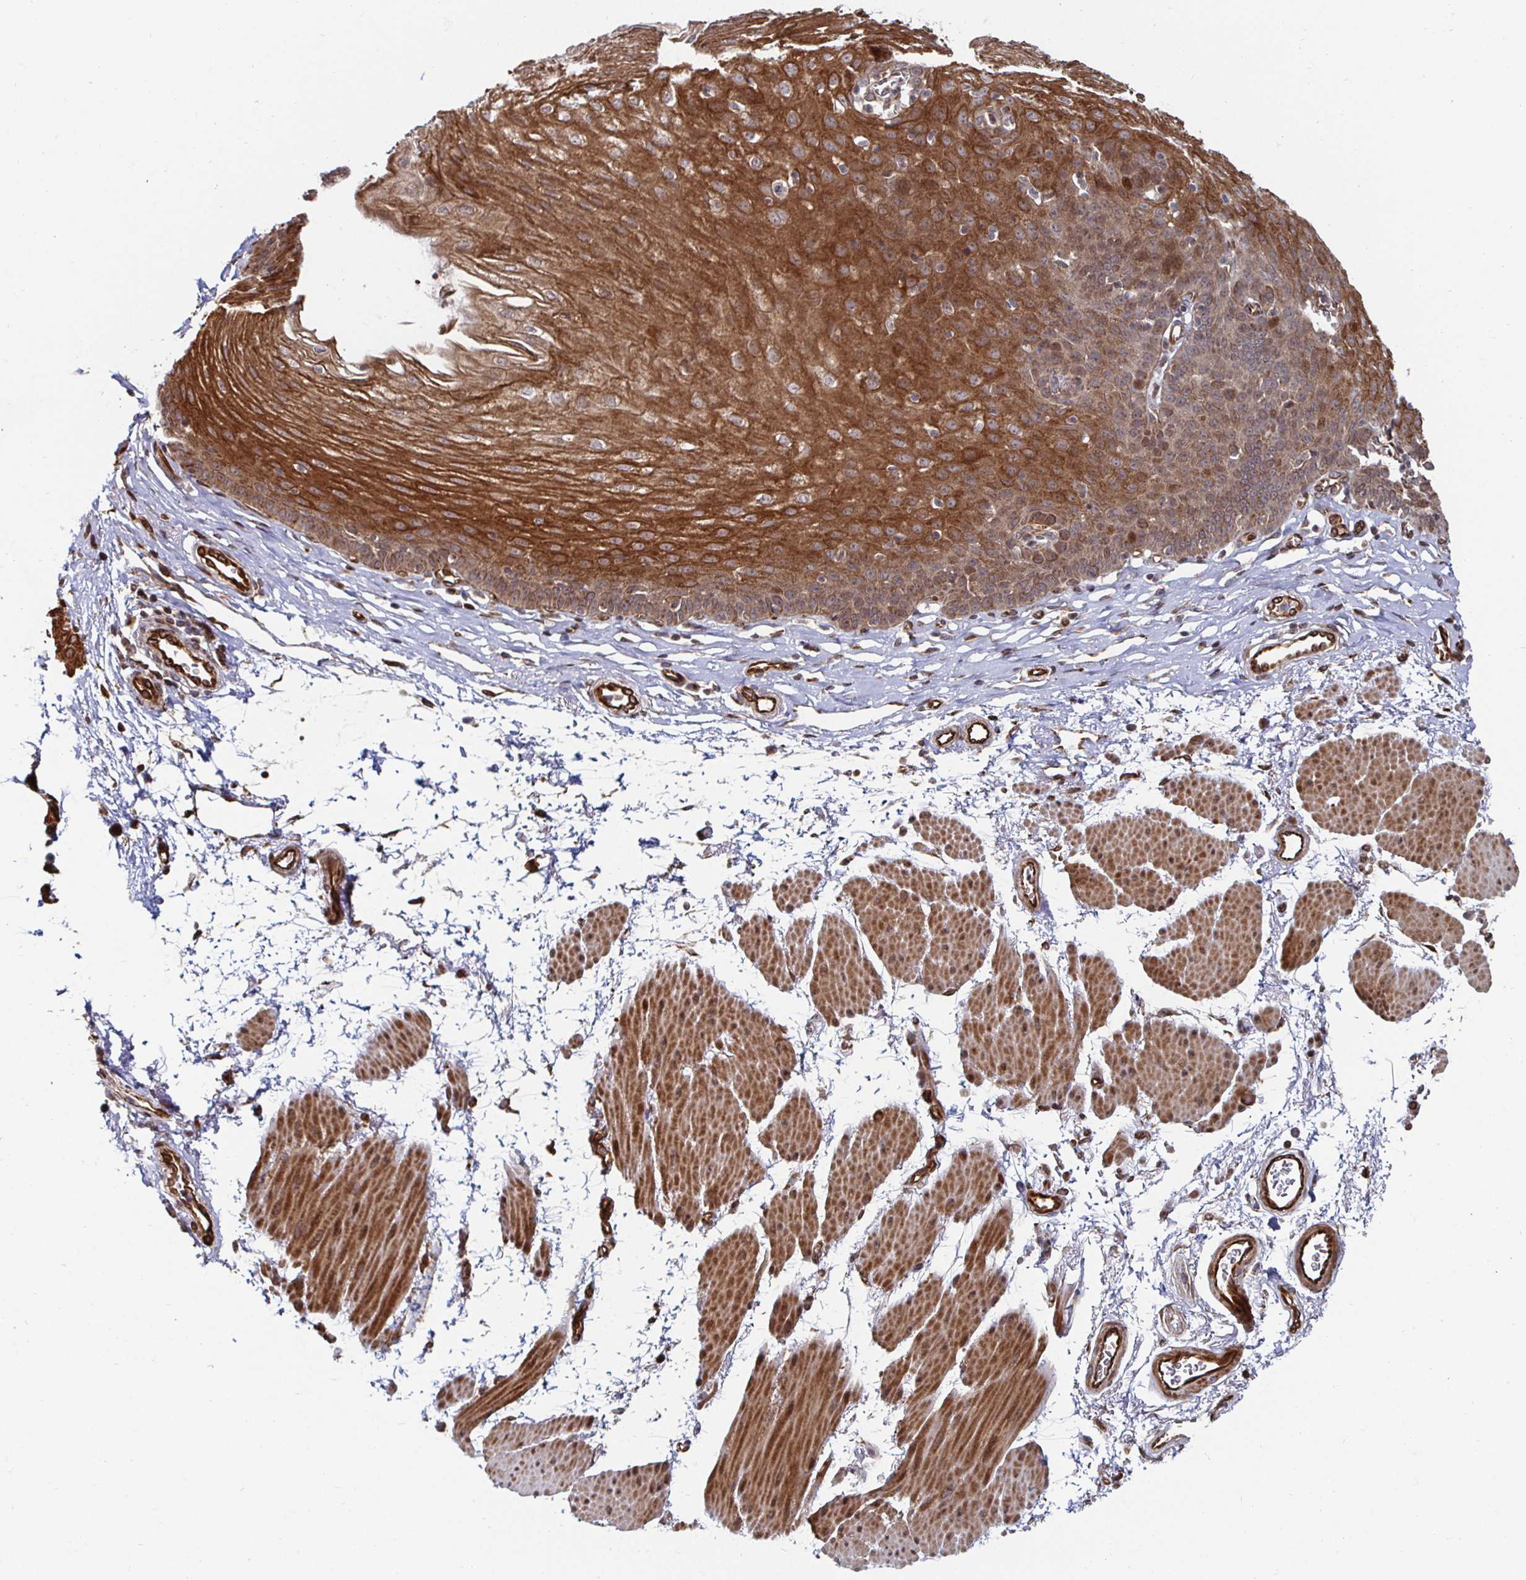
{"staining": {"intensity": "moderate", "quantity": ">75%", "location": "cytoplasmic/membranous,nuclear"}, "tissue": "esophagus", "cell_type": "Squamous epithelial cells", "image_type": "normal", "snomed": [{"axis": "morphology", "description": "Normal tissue, NOS"}, {"axis": "topography", "description": "Esophagus"}], "caption": "A brown stain highlights moderate cytoplasmic/membranous,nuclear positivity of a protein in squamous epithelial cells of normal esophagus. The staining was performed using DAB (3,3'-diaminobenzidine), with brown indicating positive protein expression. Nuclei are stained blue with hematoxylin.", "gene": "TBKBP1", "patient": {"sex": "female", "age": 81}}